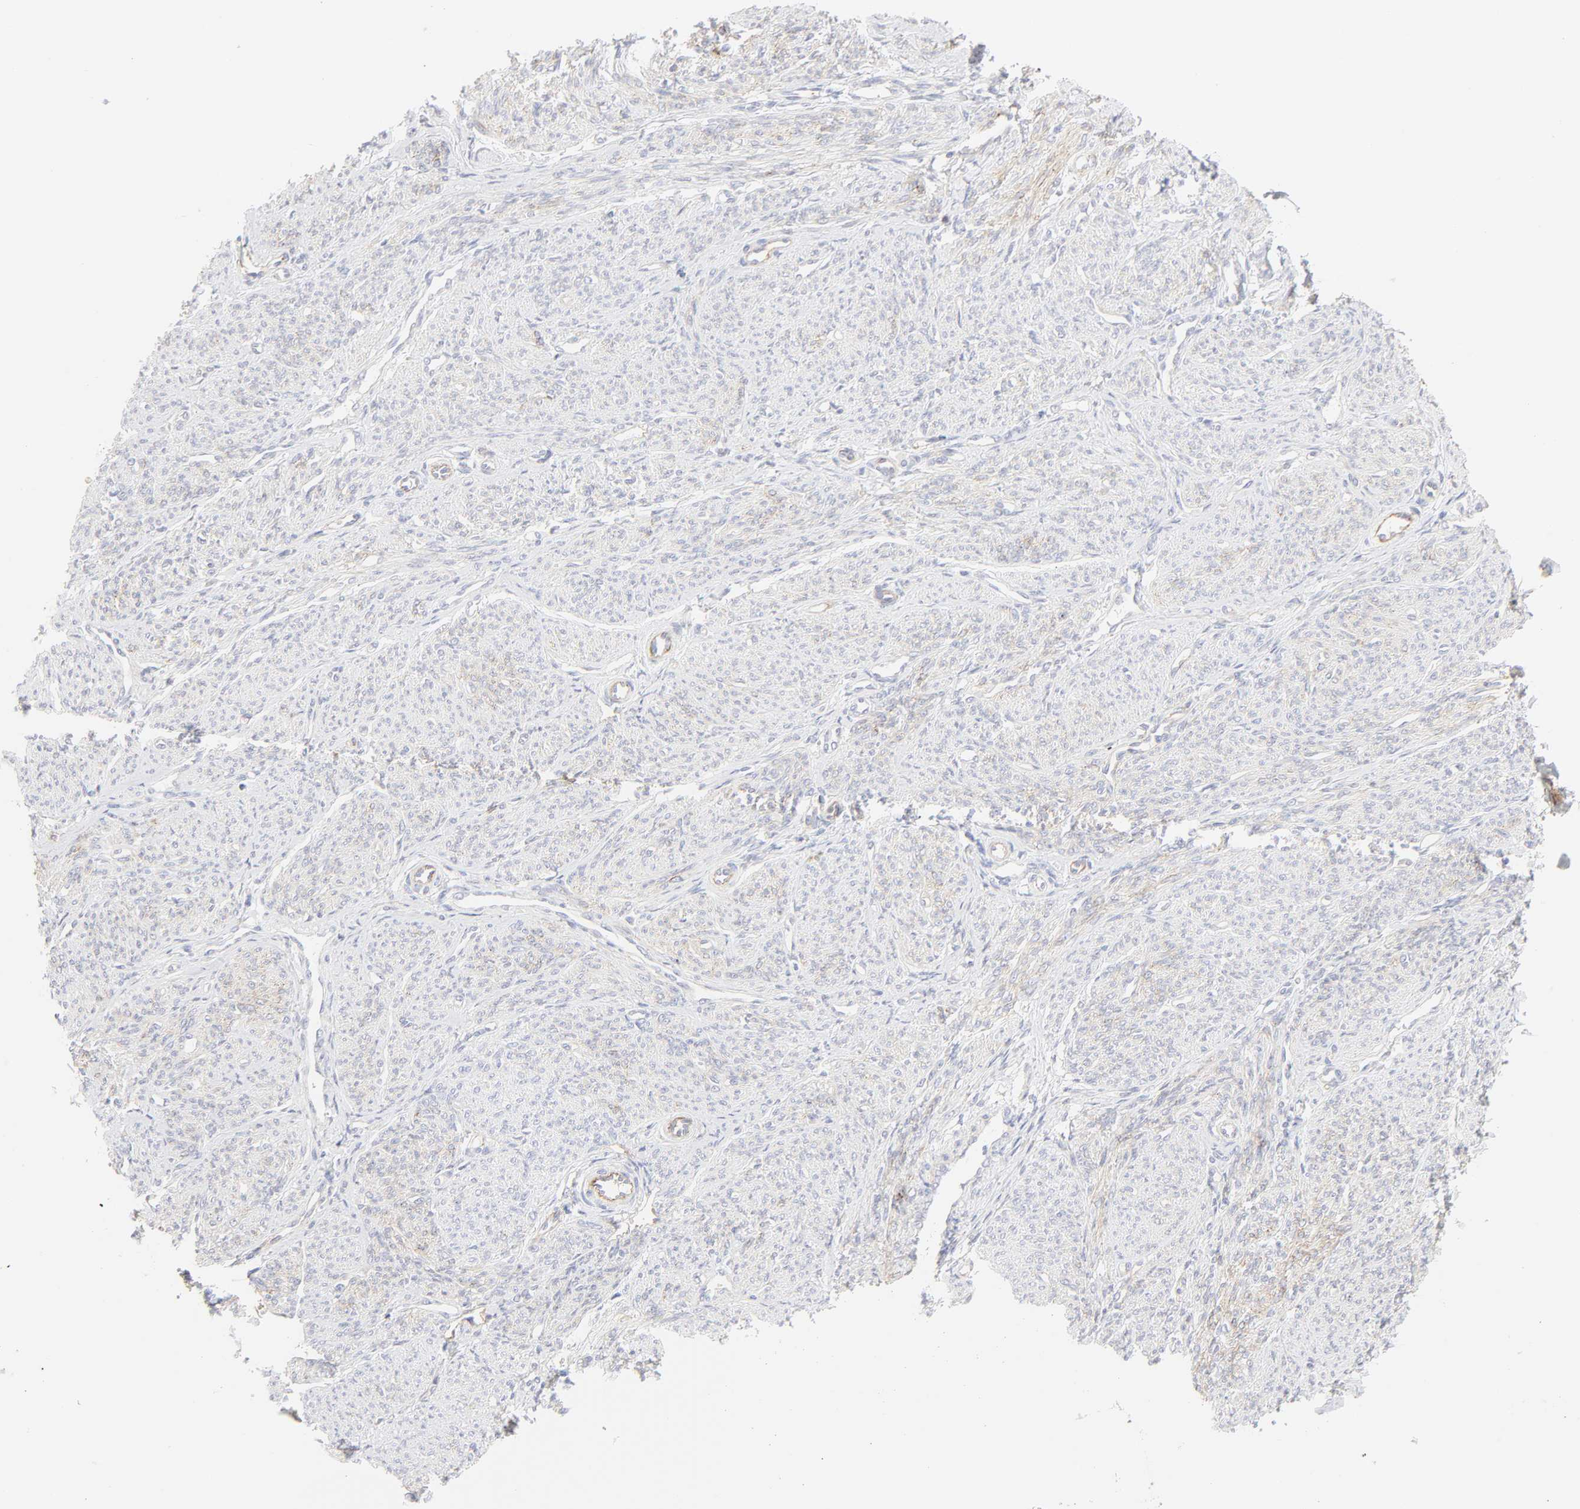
{"staining": {"intensity": "moderate", "quantity": "25%-75%", "location": "cytoplasmic/membranous"}, "tissue": "smooth muscle", "cell_type": "Smooth muscle cells", "image_type": "normal", "snomed": [{"axis": "morphology", "description": "Normal tissue, NOS"}, {"axis": "topography", "description": "Smooth muscle"}], "caption": "Immunohistochemical staining of benign human smooth muscle reveals medium levels of moderate cytoplasmic/membranous staining in approximately 25%-75% of smooth muscle cells.", "gene": "ITGA5", "patient": {"sex": "female", "age": 65}}